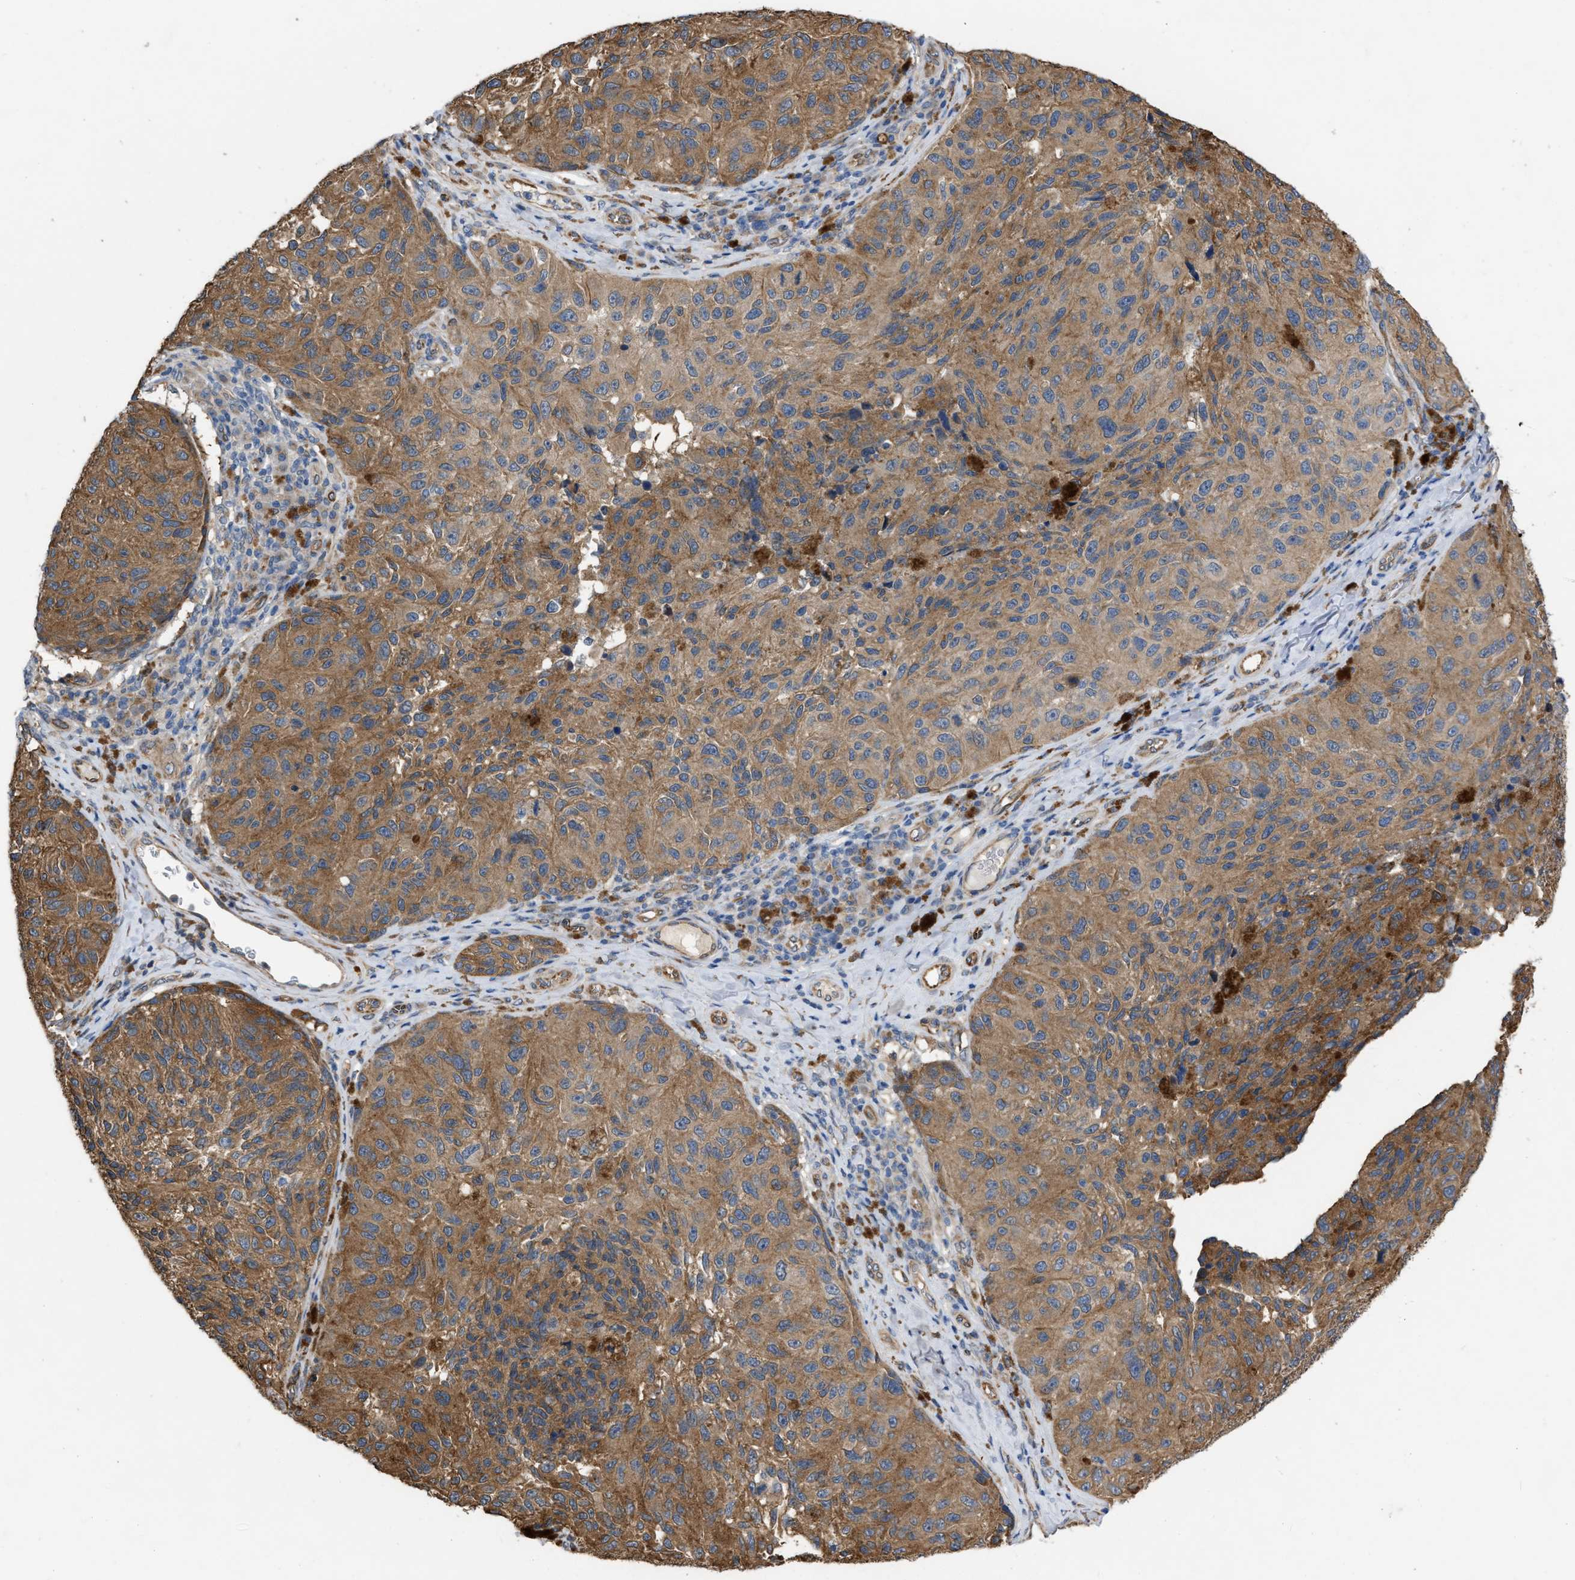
{"staining": {"intensity": "moderate", "quantity": ">75%", "location": "cytoplasmic/membranous"}, "tissue": "melanoma", "cell_type": "Tumor cells", "image_type": "cancer", "snomed": [{"axis": "morphology", "description": "Malignant melanoma, NOS"}, {"axis": "topography", "description": "Skin"}], "caption": "Immunohistochemistry (IHC) (DAB (3,3'-diaminobenzidine)) staining of malignant melanoma shows moderate cytoplasmic/membranous protein expression in about >75% of tumor cells.", "gene": "SLC4A11", "patient": {"sex": "female", "age": 73}}